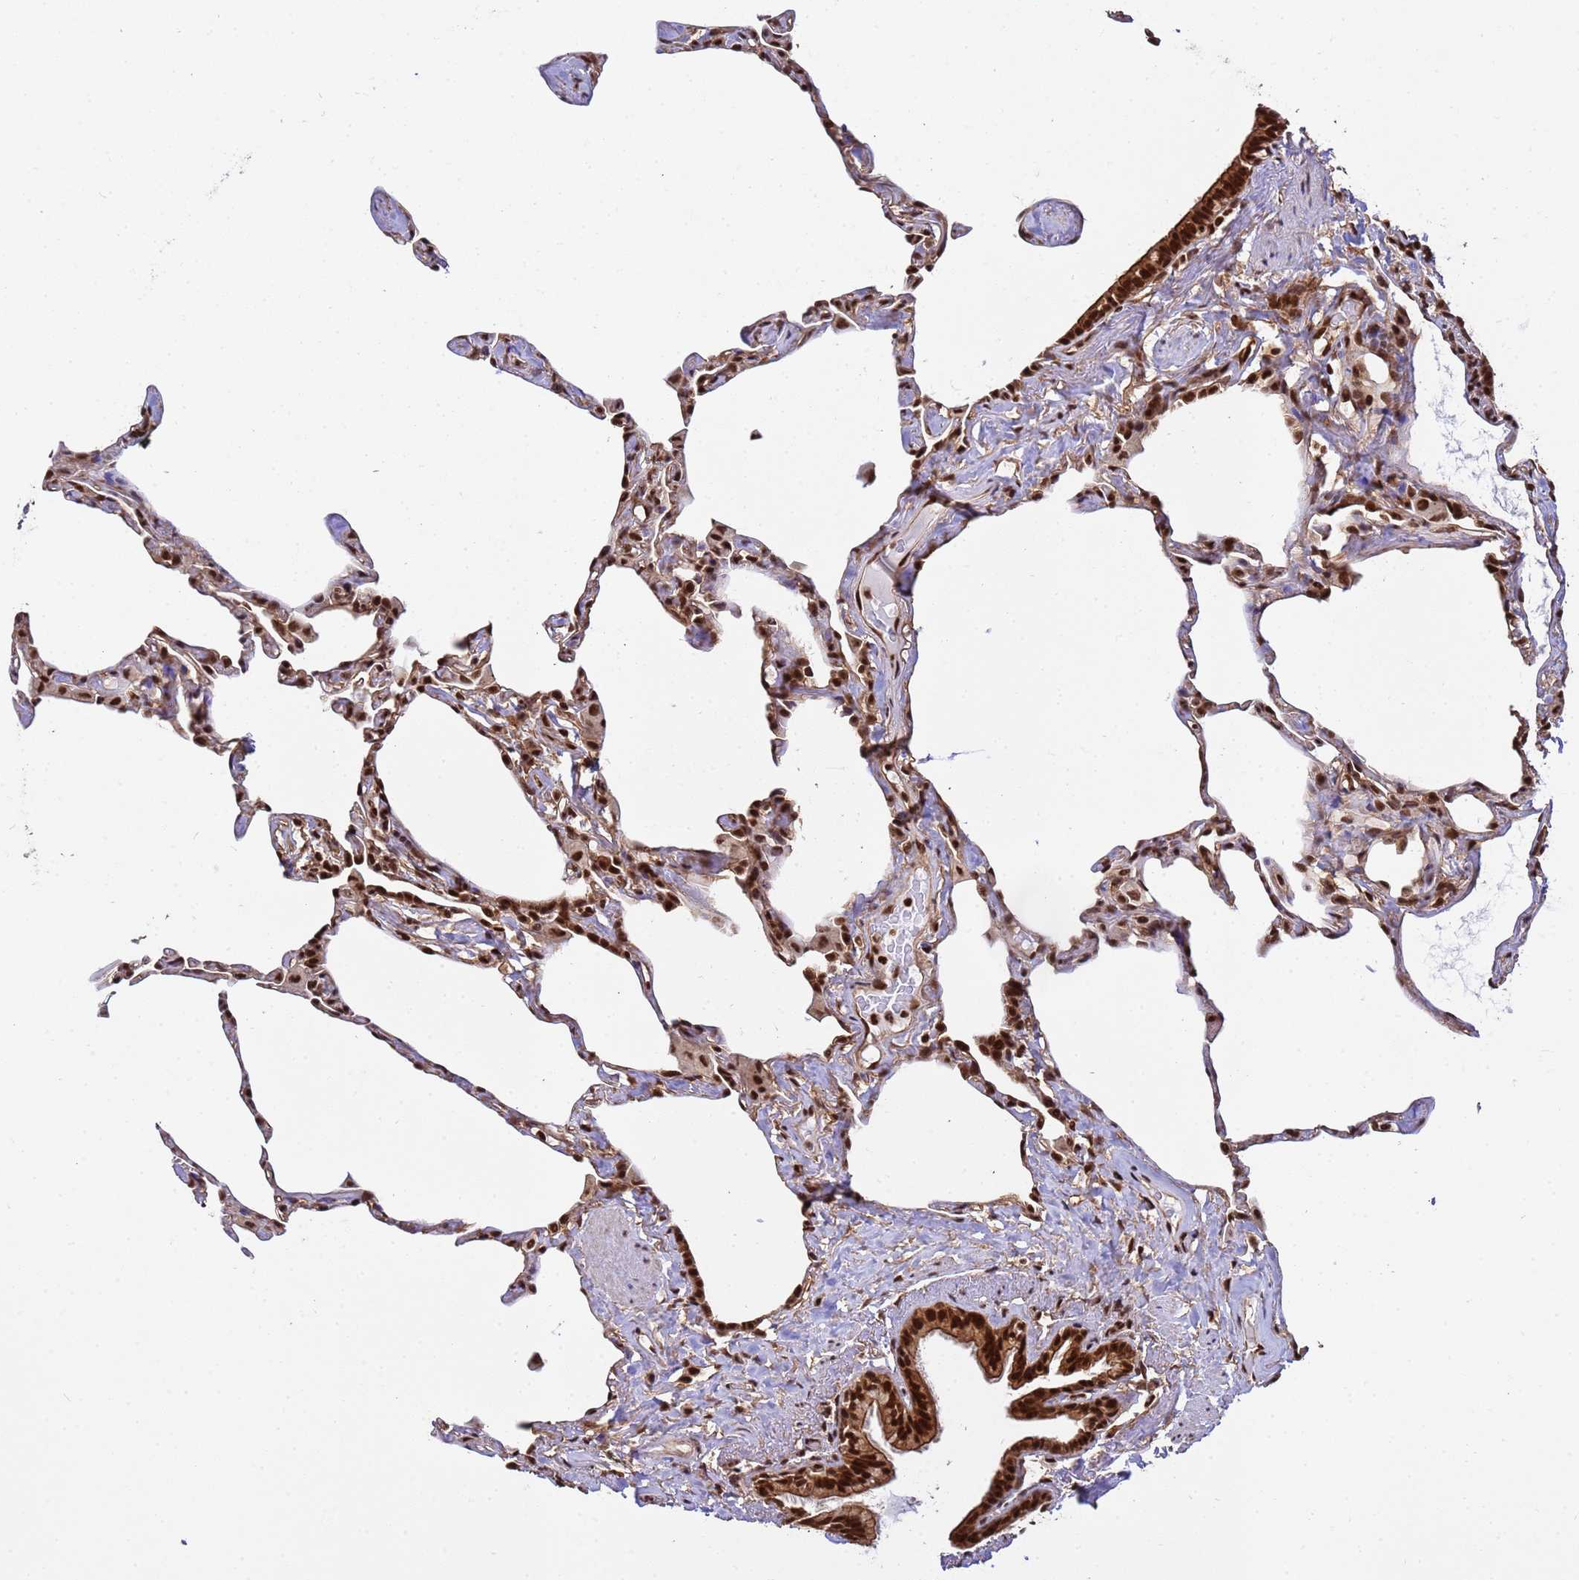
{"staining": {"intensity": "strong", "quantity": ">75%", "location": "cytoplasmic/membranous,nuclear"}, "tissue": "lung", "cell_type": "Alveolar cells", "image_type": "normal", "snomed": [{"axis": "morphology", "description": "Normal tissue, NOS"}, {"axis": "topography", "description": "Lung"}], "caption": "Immunohistochemical staining of normal human lung displays high levels of strong cytoplasmic/membranous,nuclear staining in approximately >75% of alveolar cells. Immunohistochemistry stains the protein in brown and the nuclei are stained blue.", "gene": "SYF2", "patient": {"sex": "male", "age": 65}}